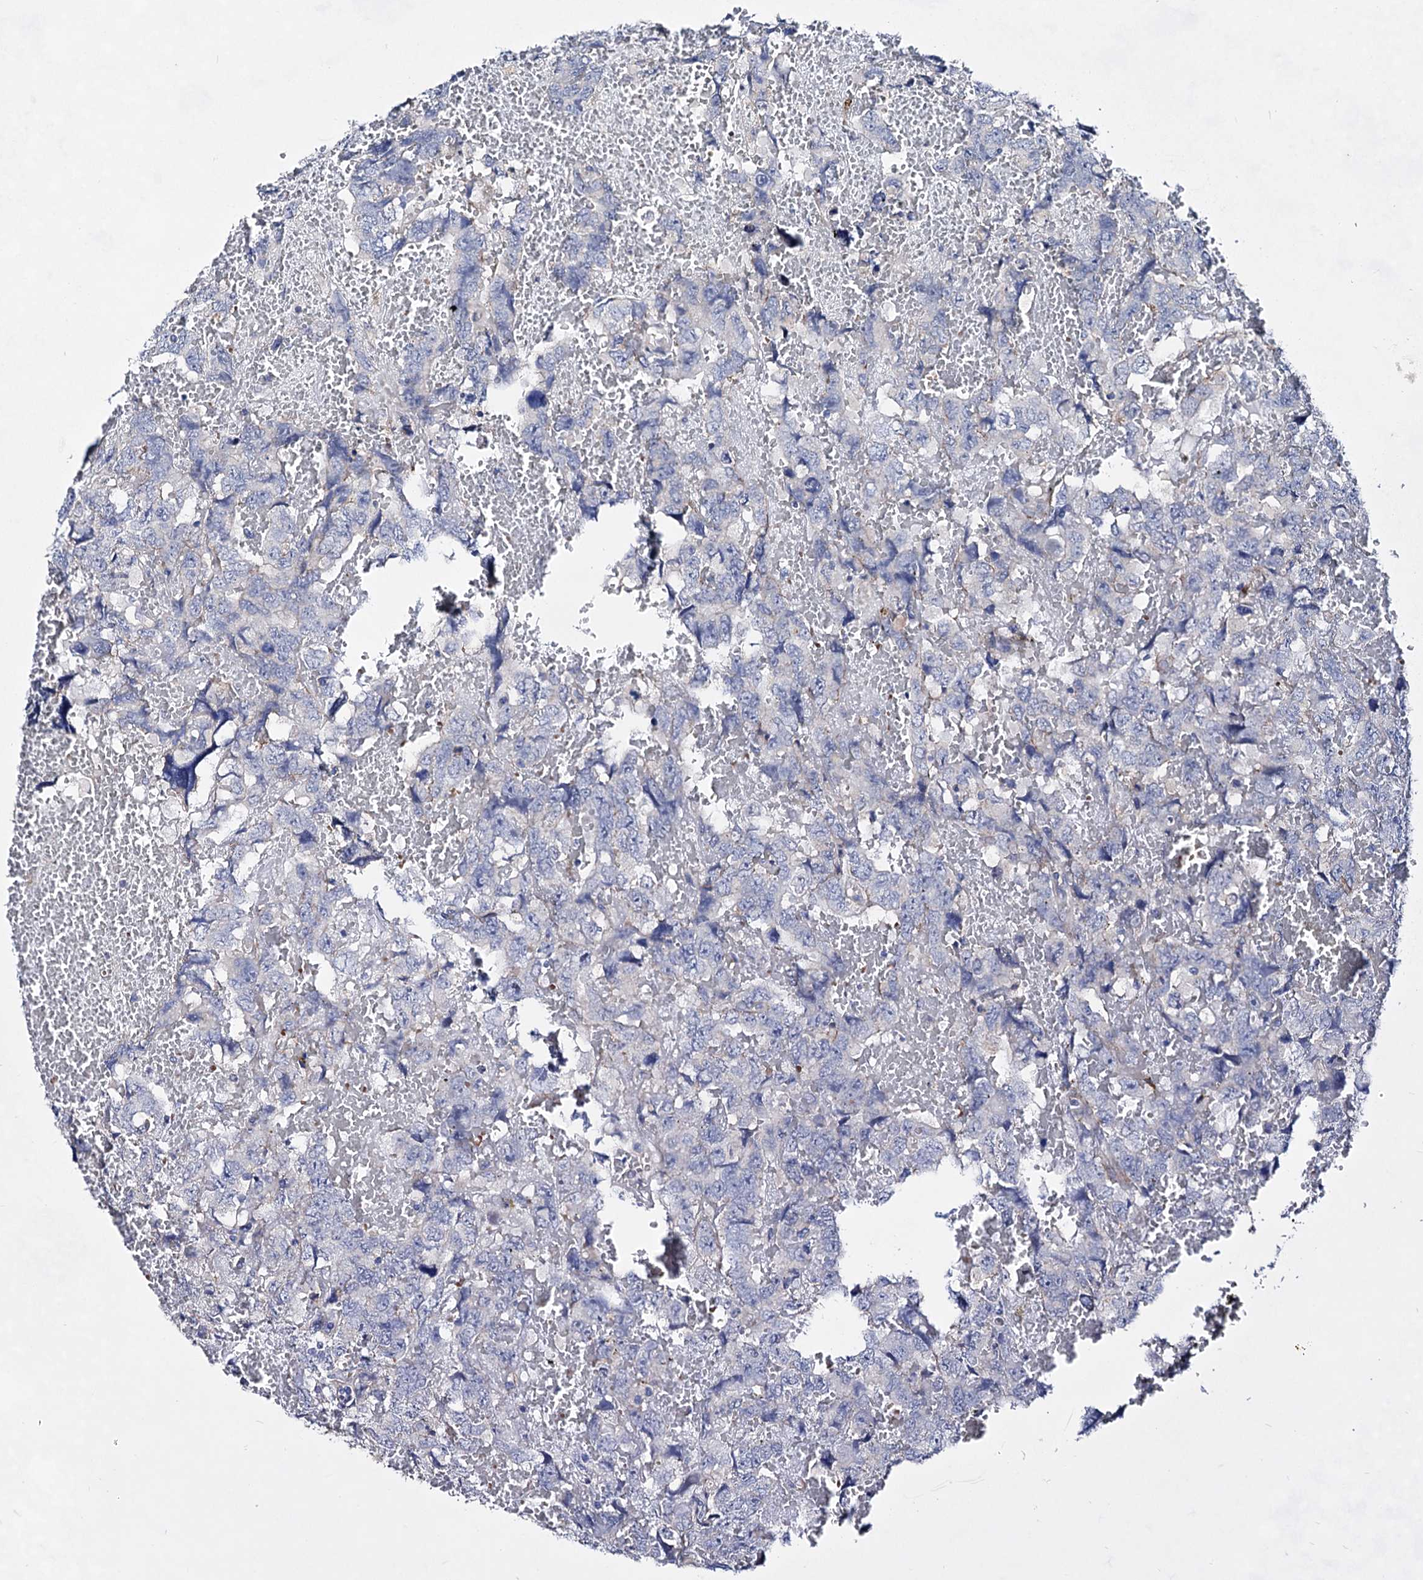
{"staining": {"intensity": "negative", "quantity": "none", "location": "none"}, "tissue": "testis cancer", "cell_type": "Tumor cells", "image_type": "cancer", "snomed": [{"axis": "morphology", "description": "Carcinoma, Embryonal, NOS"}, {"axis": "topography", "description": "Testis"}], "caption": "High magnification brightfield microscopy of embryonal carcinoma (testis) stained with DAB (brown) and counterstained with hematoxylin (blue): tumor cells show no significant expression.", "gene": "PLIN1", "patient": {"sex": "male", "age": 45}}